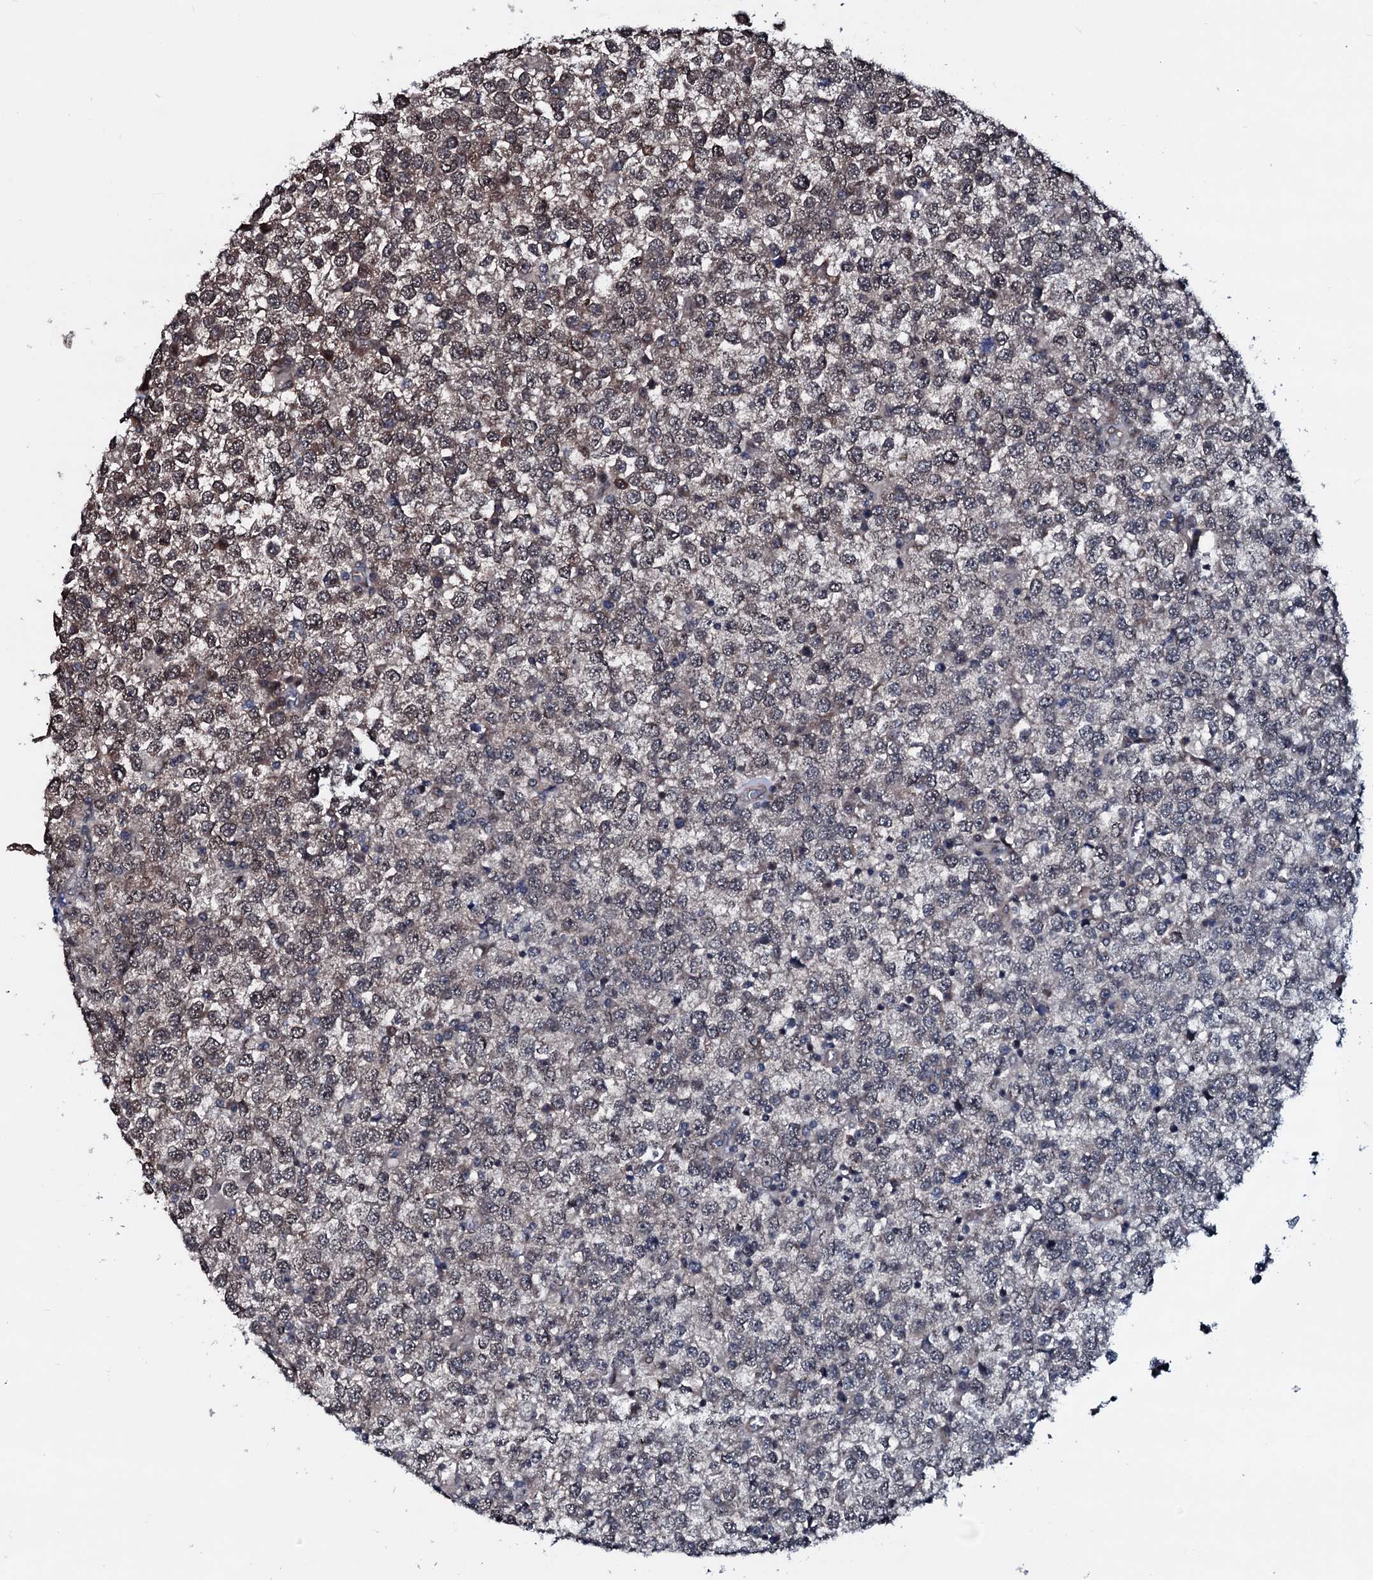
{"staining": {"intensity": "moderate", "quantity": "25%-75%", "location": "cytoplasmic/membranous"}, "tissue": "testis cancer", "cell_type": "Tumor cells", "image_type": "cancer", "snomed": [{"axis": "morphology", "description": "Seminoma, NOS"}, {"axis": "topography", "description": "Testis"}], "caption": "This is an image of IHC staining of testis seminoma, which shows moderate staining in the cytoplasmic/membranous of tumor cells.", "gene": "OGFOD2", "patient": {"sex": "male", "age": 65}}